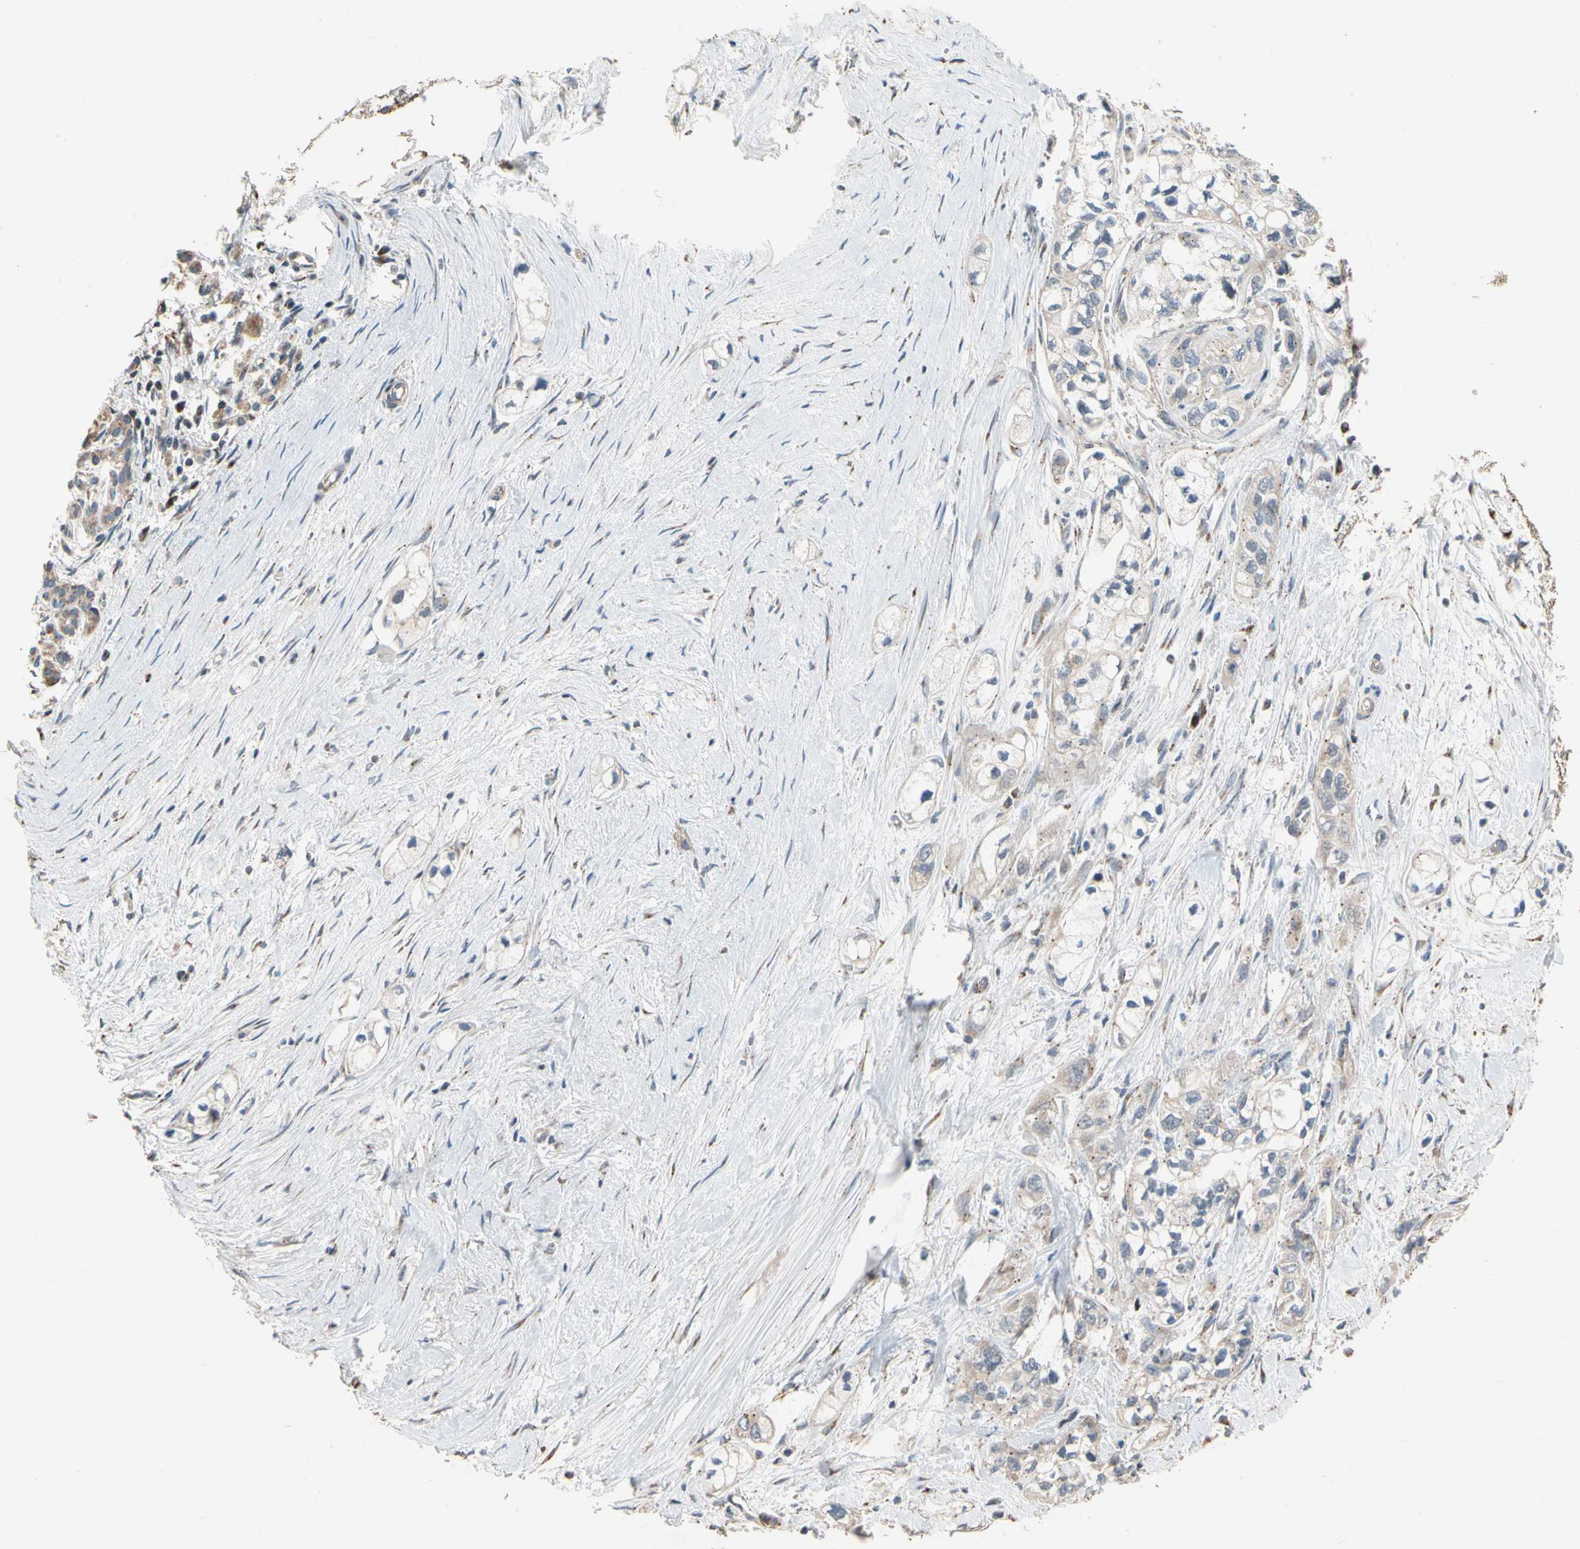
{"staining": {"intensity": "weak", "quantity": "<25%", "location": "cytoplasmic/membranous"}, "tissue": "pancreatic cancer", "cell_type": "Tumor cells", "image_type": "cancer", "snomed": [{"axis": "morphology", "description": "Adenocarcinoma, NOS"}, {"axis": "topography", "description": "Pancreas"}], "caption": "A high-resolution micrograph shows IHC staining of pancreatic cancer, which shows no significant staining in tumor cells.", "gene": "IP6K2", "patient": {"sex": "male", "age": 74}}